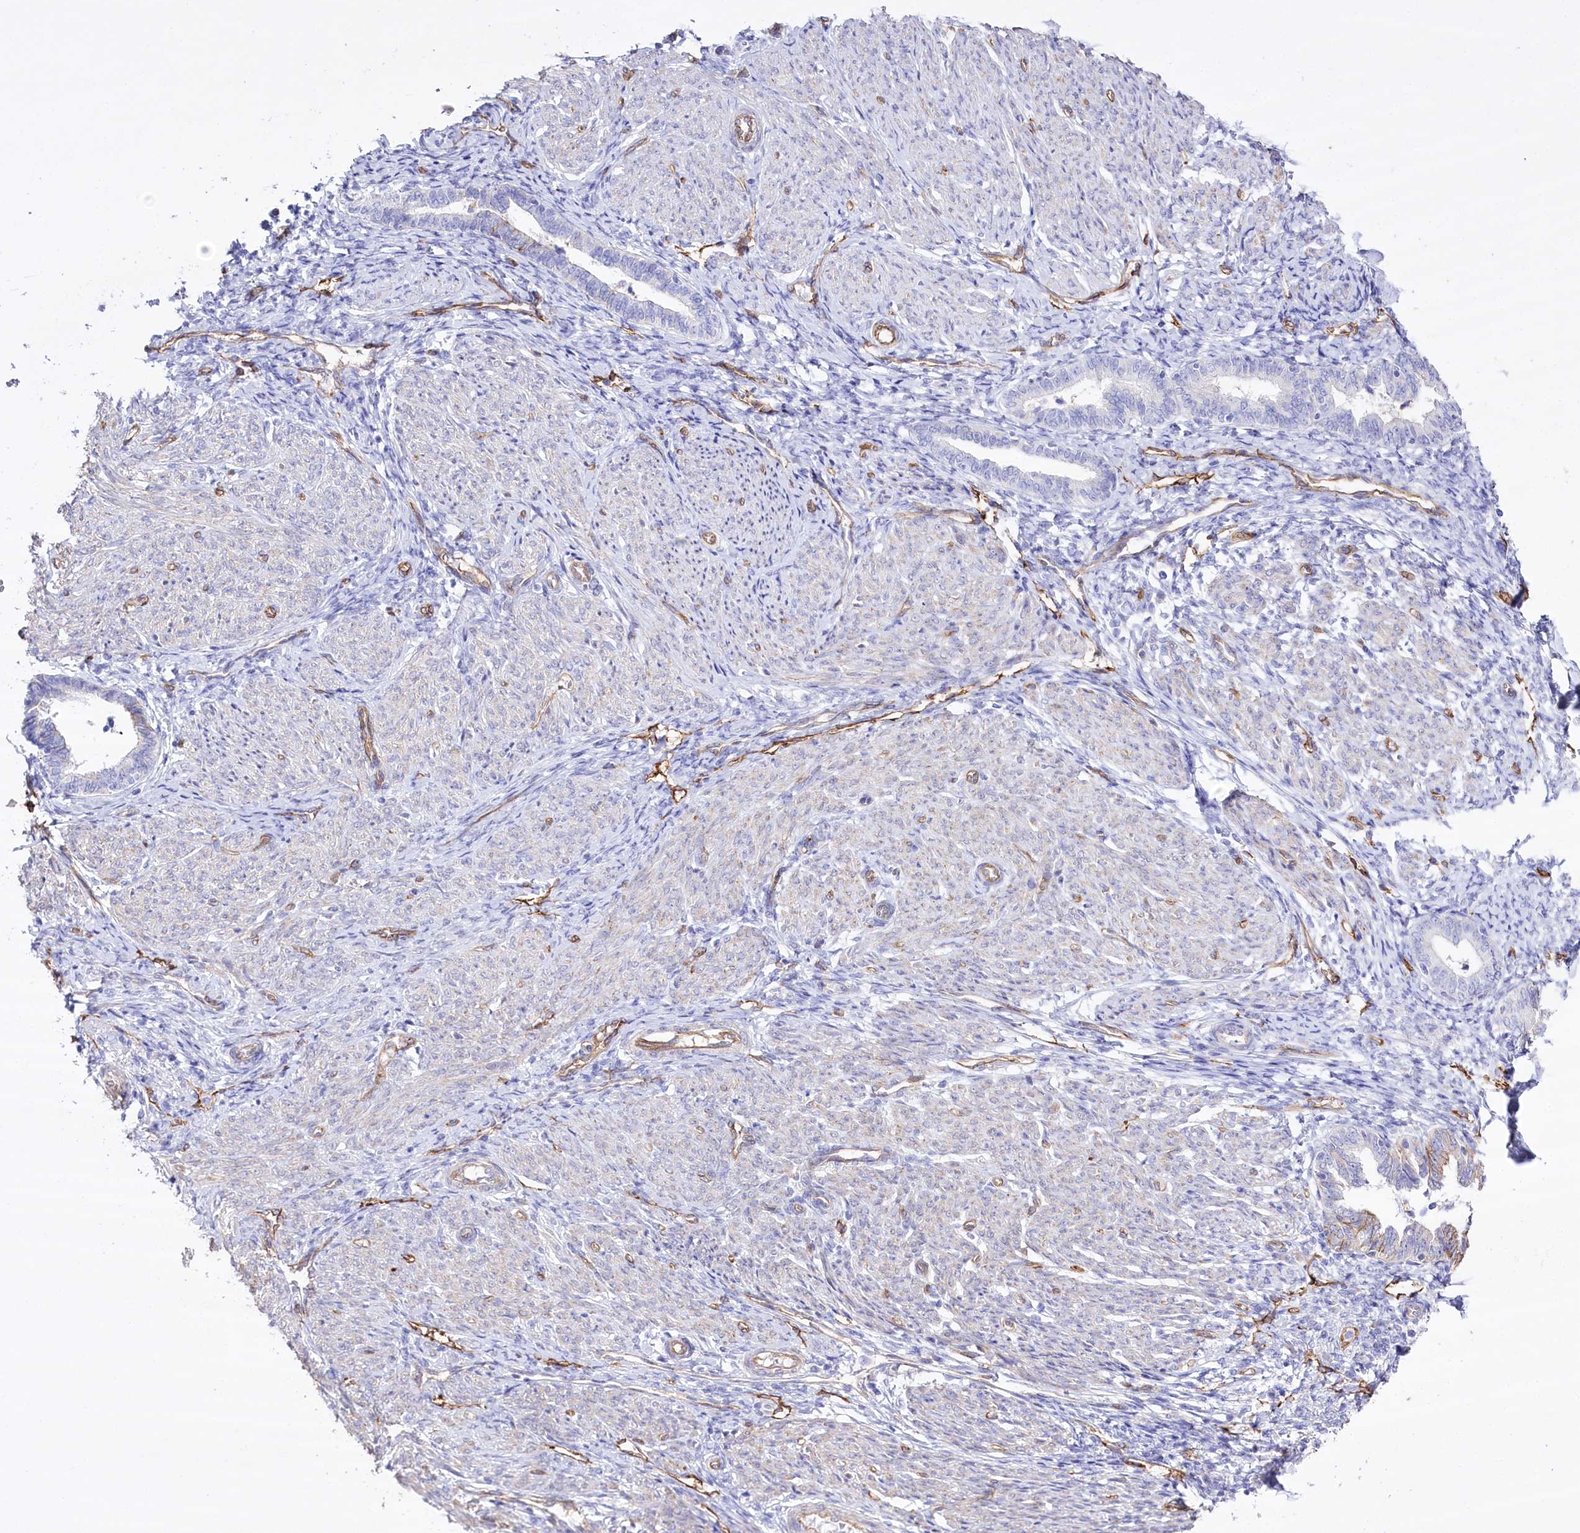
{"staining": {"intensity": "negative", "quantity": "none", "location": "none"}, "tissue": "endometrium", "cell_type": "Cells in endometrial stroma", "image_type": "normal", "snomed": [{"axis": "morphology", "description": "Normal tissue, NOS"}, {"axis": "topography", "description": "Endometrium"}], "caption": "This is a photomicrograph of immunohistochemistry (IHC) staining of unremarkable endometrium, which shows no staining in cells in endometrial stroma. (DAB (3,3'-diaminobenzidine) immunohistochemistry (IHC) with hematoxylin counter stain).", "gene": "SLC39A10", "patient": {"sex": "female", "age": 72}}